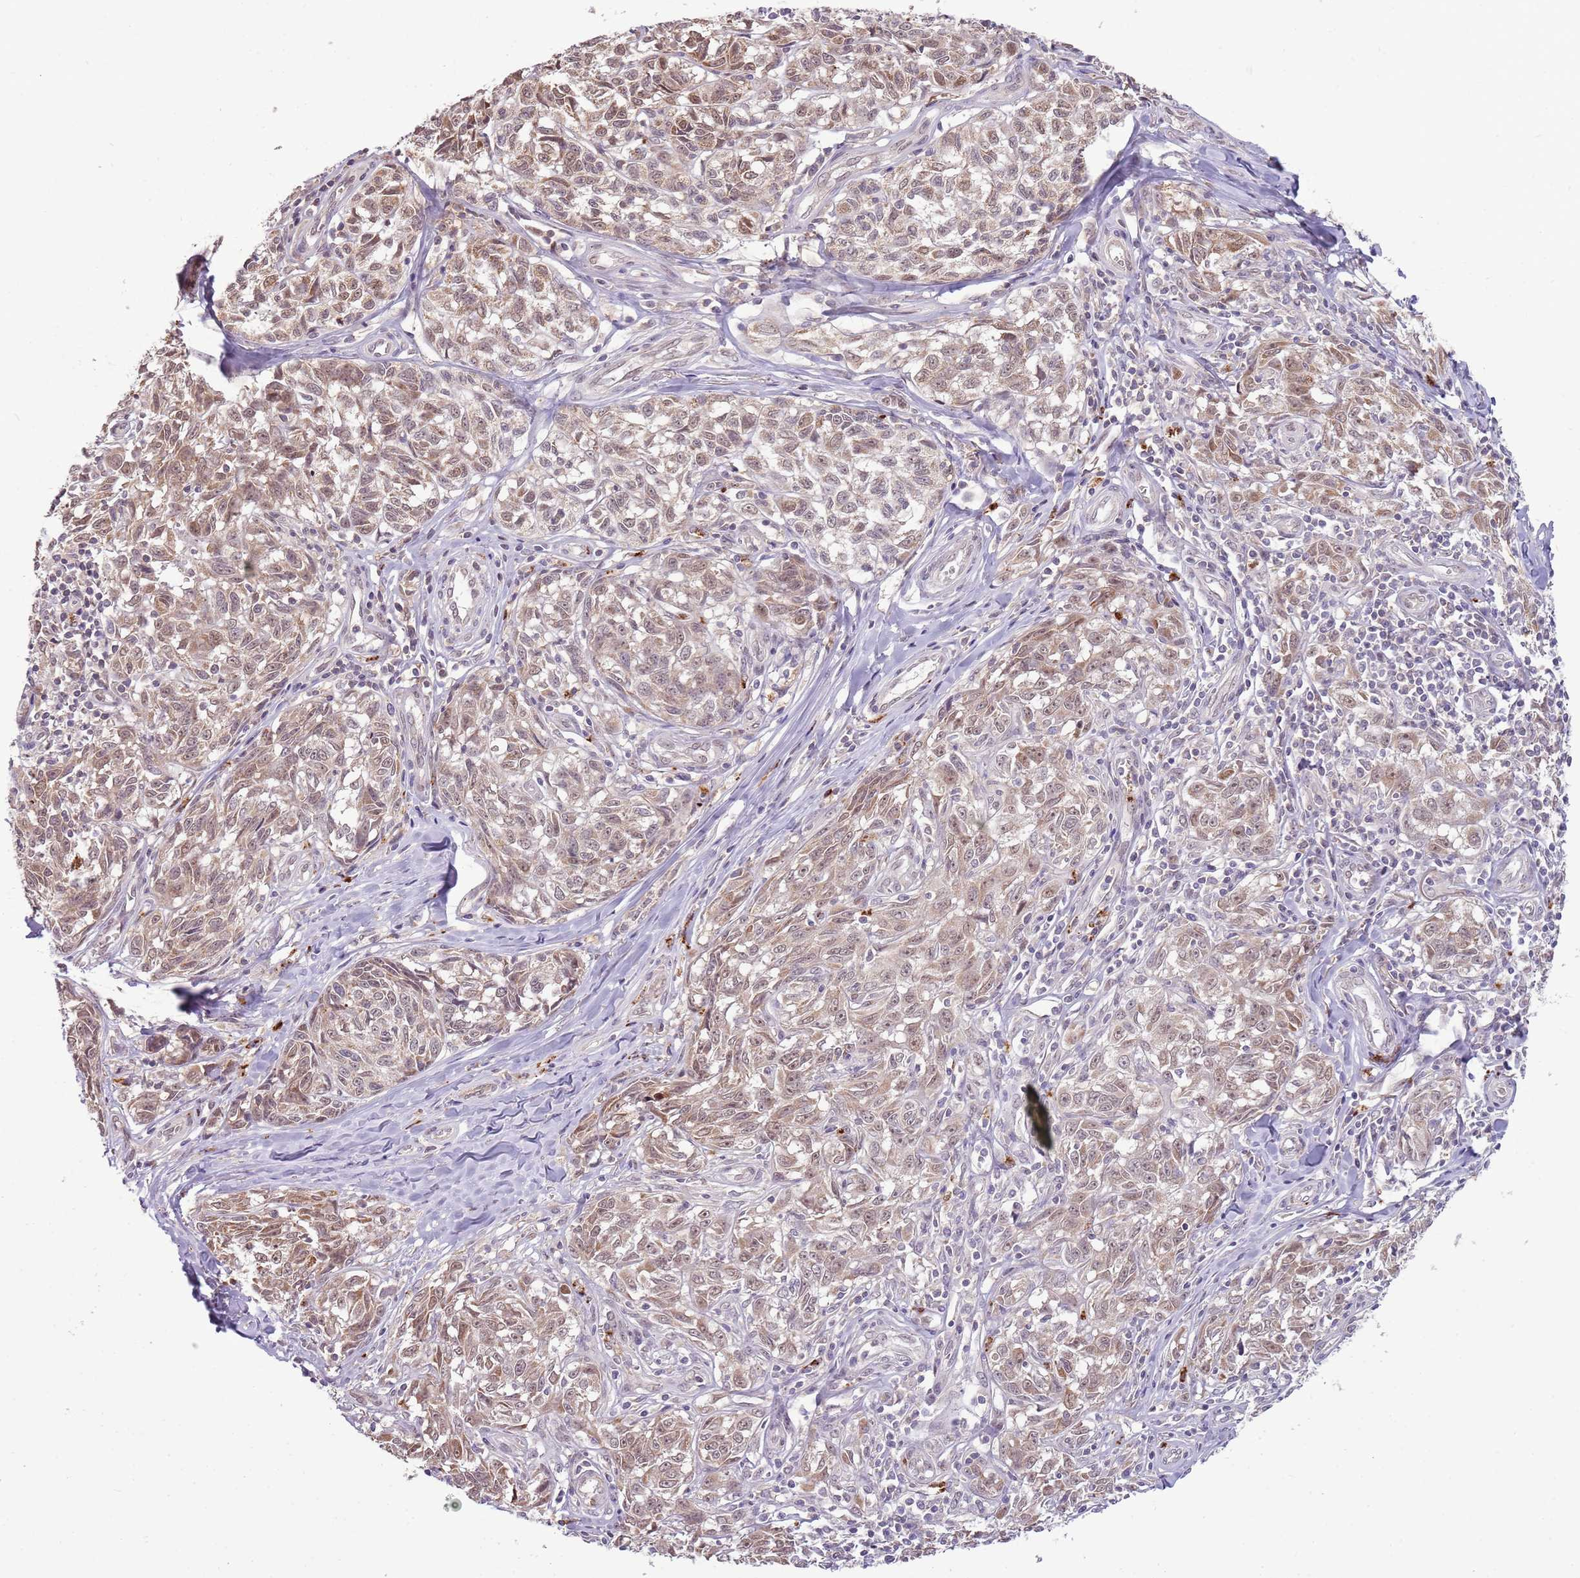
{"staining": {"intensity": "weak", "quantity": ">75%", "location": "cytoplasmic/membranous,nuclear"}, "tissue": "melanoma", "cell_type": "Tumor cells", "image_type": "cancer", "snomed": [{"axis": "morphology", "description": "Normal tissue, NOS"}, {"axis": "morphology", "description": "Malignant melanoma, NOS"}, {"axis": "topography", "description": "Skin"}], "caption": "A histopathology image of human melanoma stained for a protein reveals weak cytoplasmic/membranous and nuclear brown staining in tumor cells.", "gene": "NBPF6", "patient": {"sex": "female", "age": 64}}